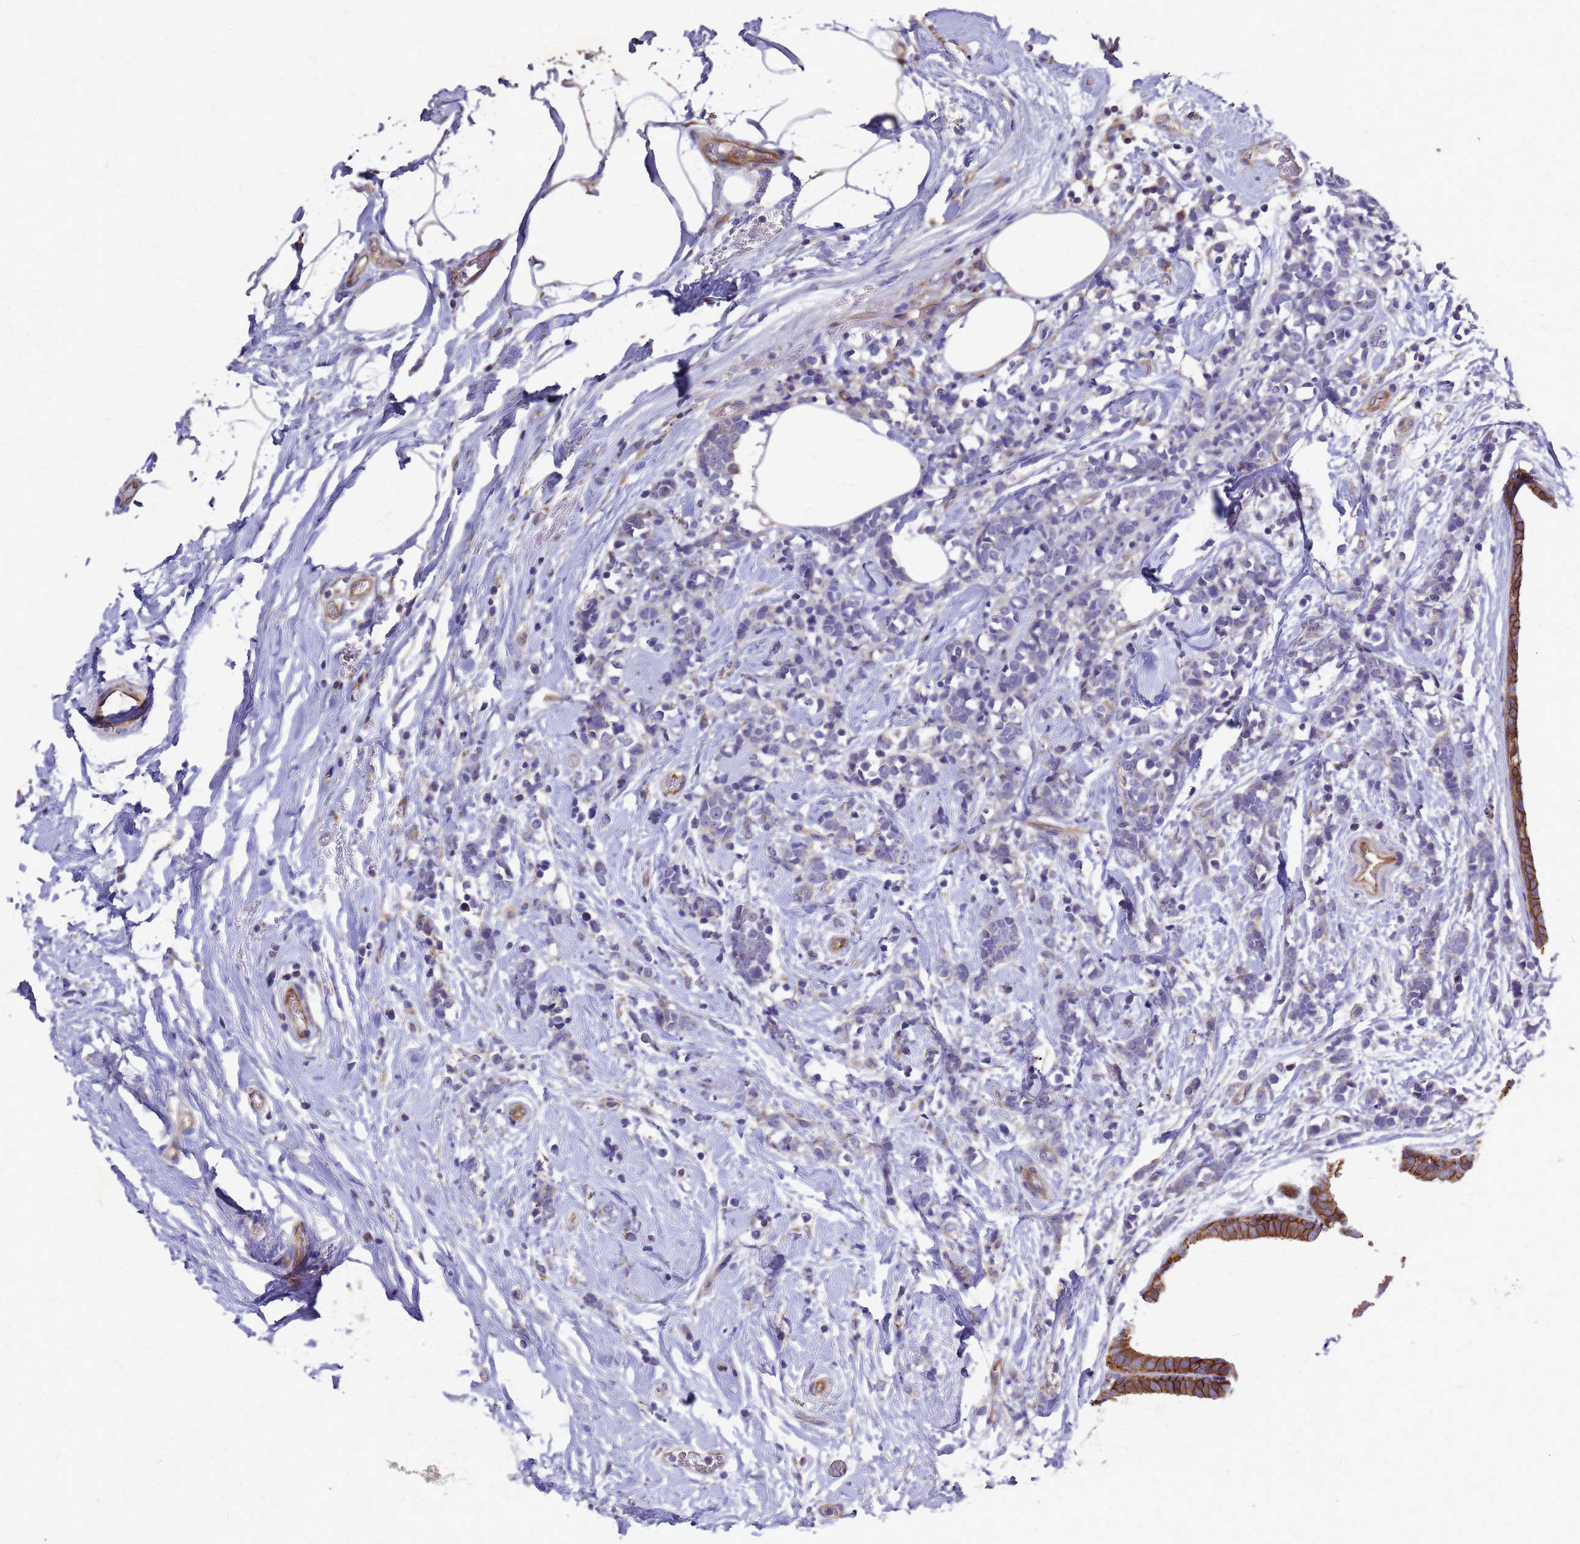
{"staining": {"intensity": "moderate", "quantity": "<25%", "location": "cytoplasmic/membranous"}, "tissue": "breast cancer", "cell_type": "Tumor cells", "image_type": "cancer", "snomed": [{"axis": "morphology", "description": "Lobular carcinoma"}, {"axis": "topography", "description": "Breast"}], "caption": "Breast lobular carcinoma tissue demonstrates moderate cytoplasmic/membranous expression in approximately <25% of tumor cells, visualized by immunohistochemistry.", "gene": "FBXW5", "patient": {"sex": "female", "age": 58}}